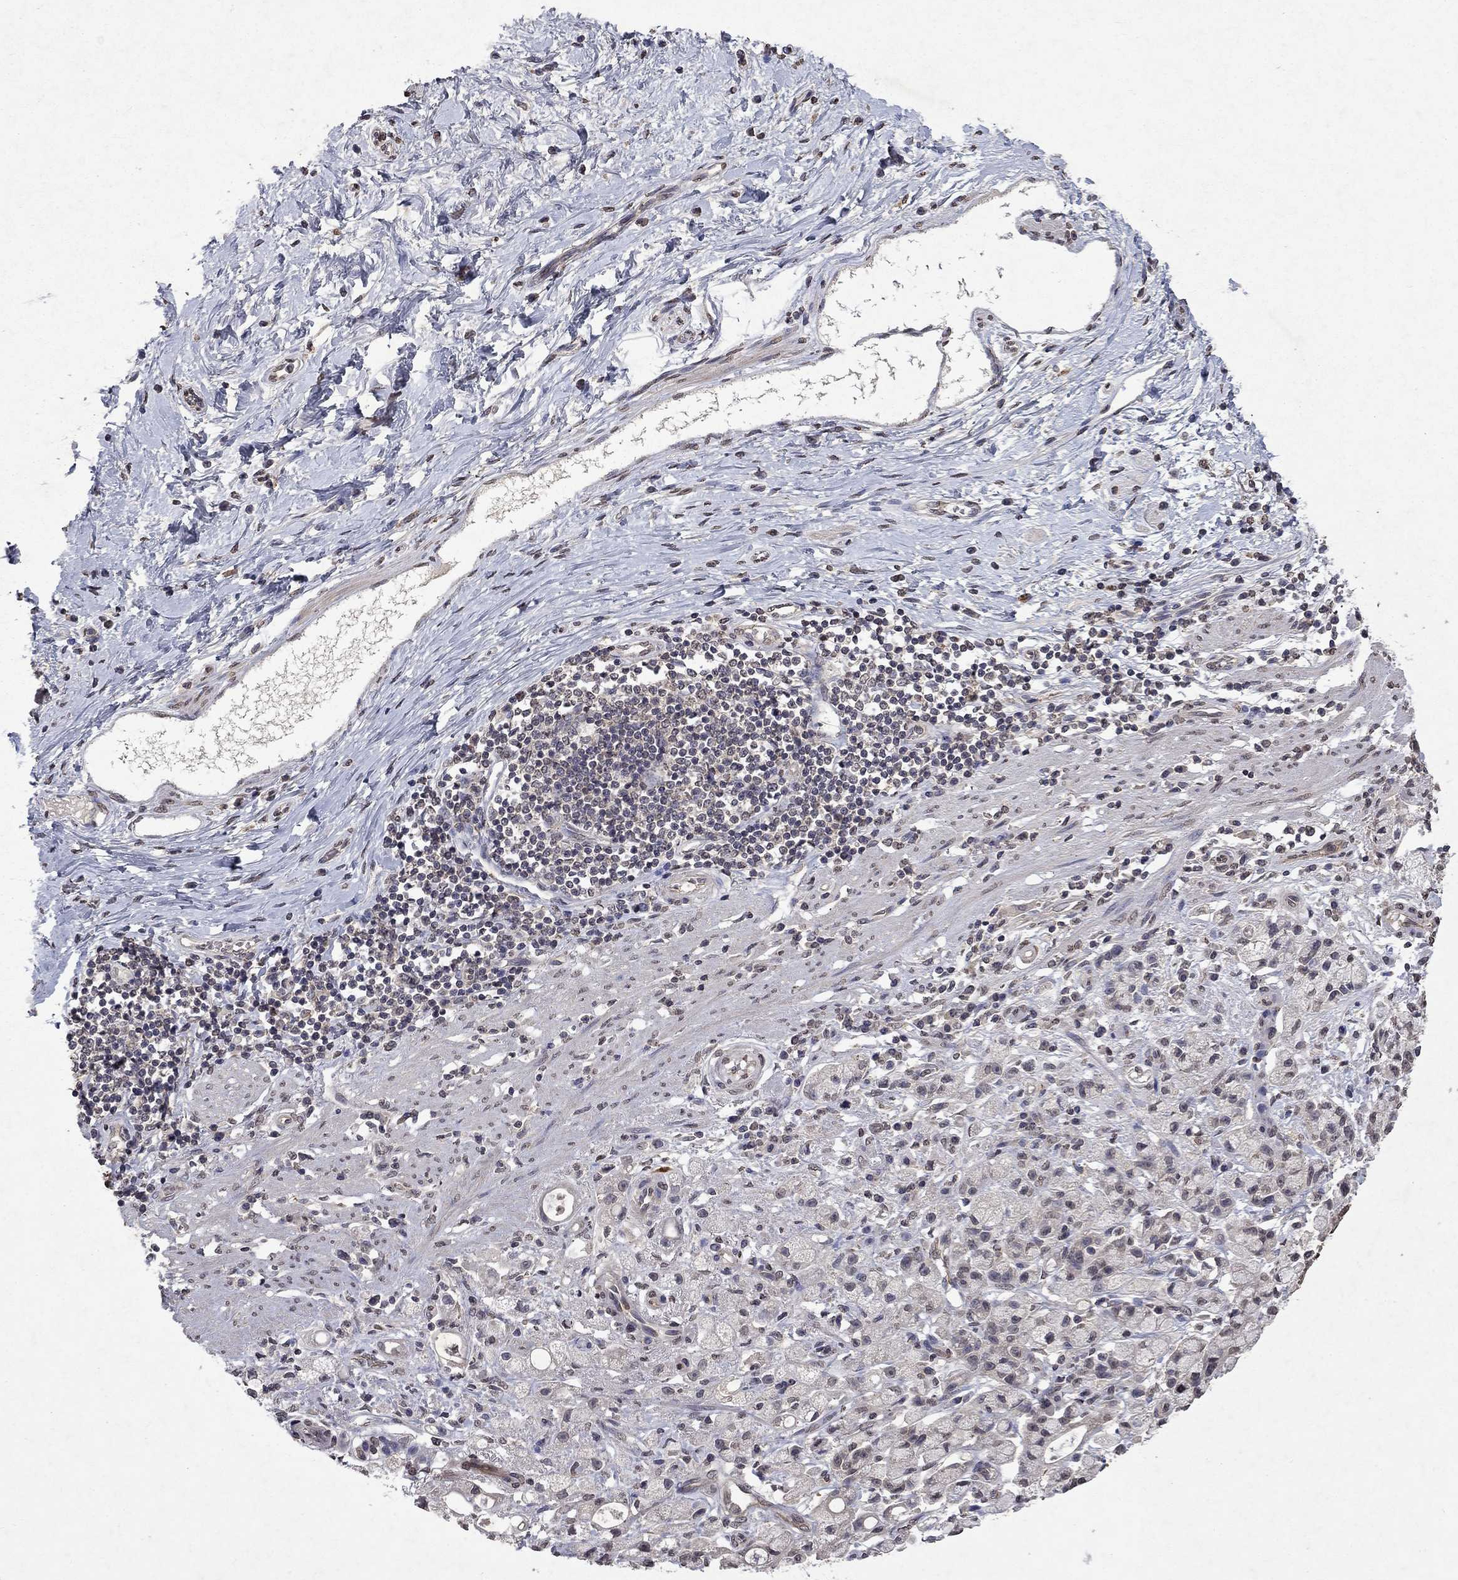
{"staining": {"intensity": "negative", "quantity": "none", "location": "none"}, "tissue": "stomach cancer", "cell_type": "Tumor cells", "image_type": "cancer", "snomed": [{"axis": "morphology", "description": "Adenocarcinoma, NOS"}, {"axis": "topography", "description": "Stomach"}], "caption": "Immunohistochemistry photomicrograph of adenocarcinoma (stomach) stained for a protein (brown), which reveals no staining in tumor cells.", "gene": "TTC38", "patient": {"sex": "male", "age": 58}}